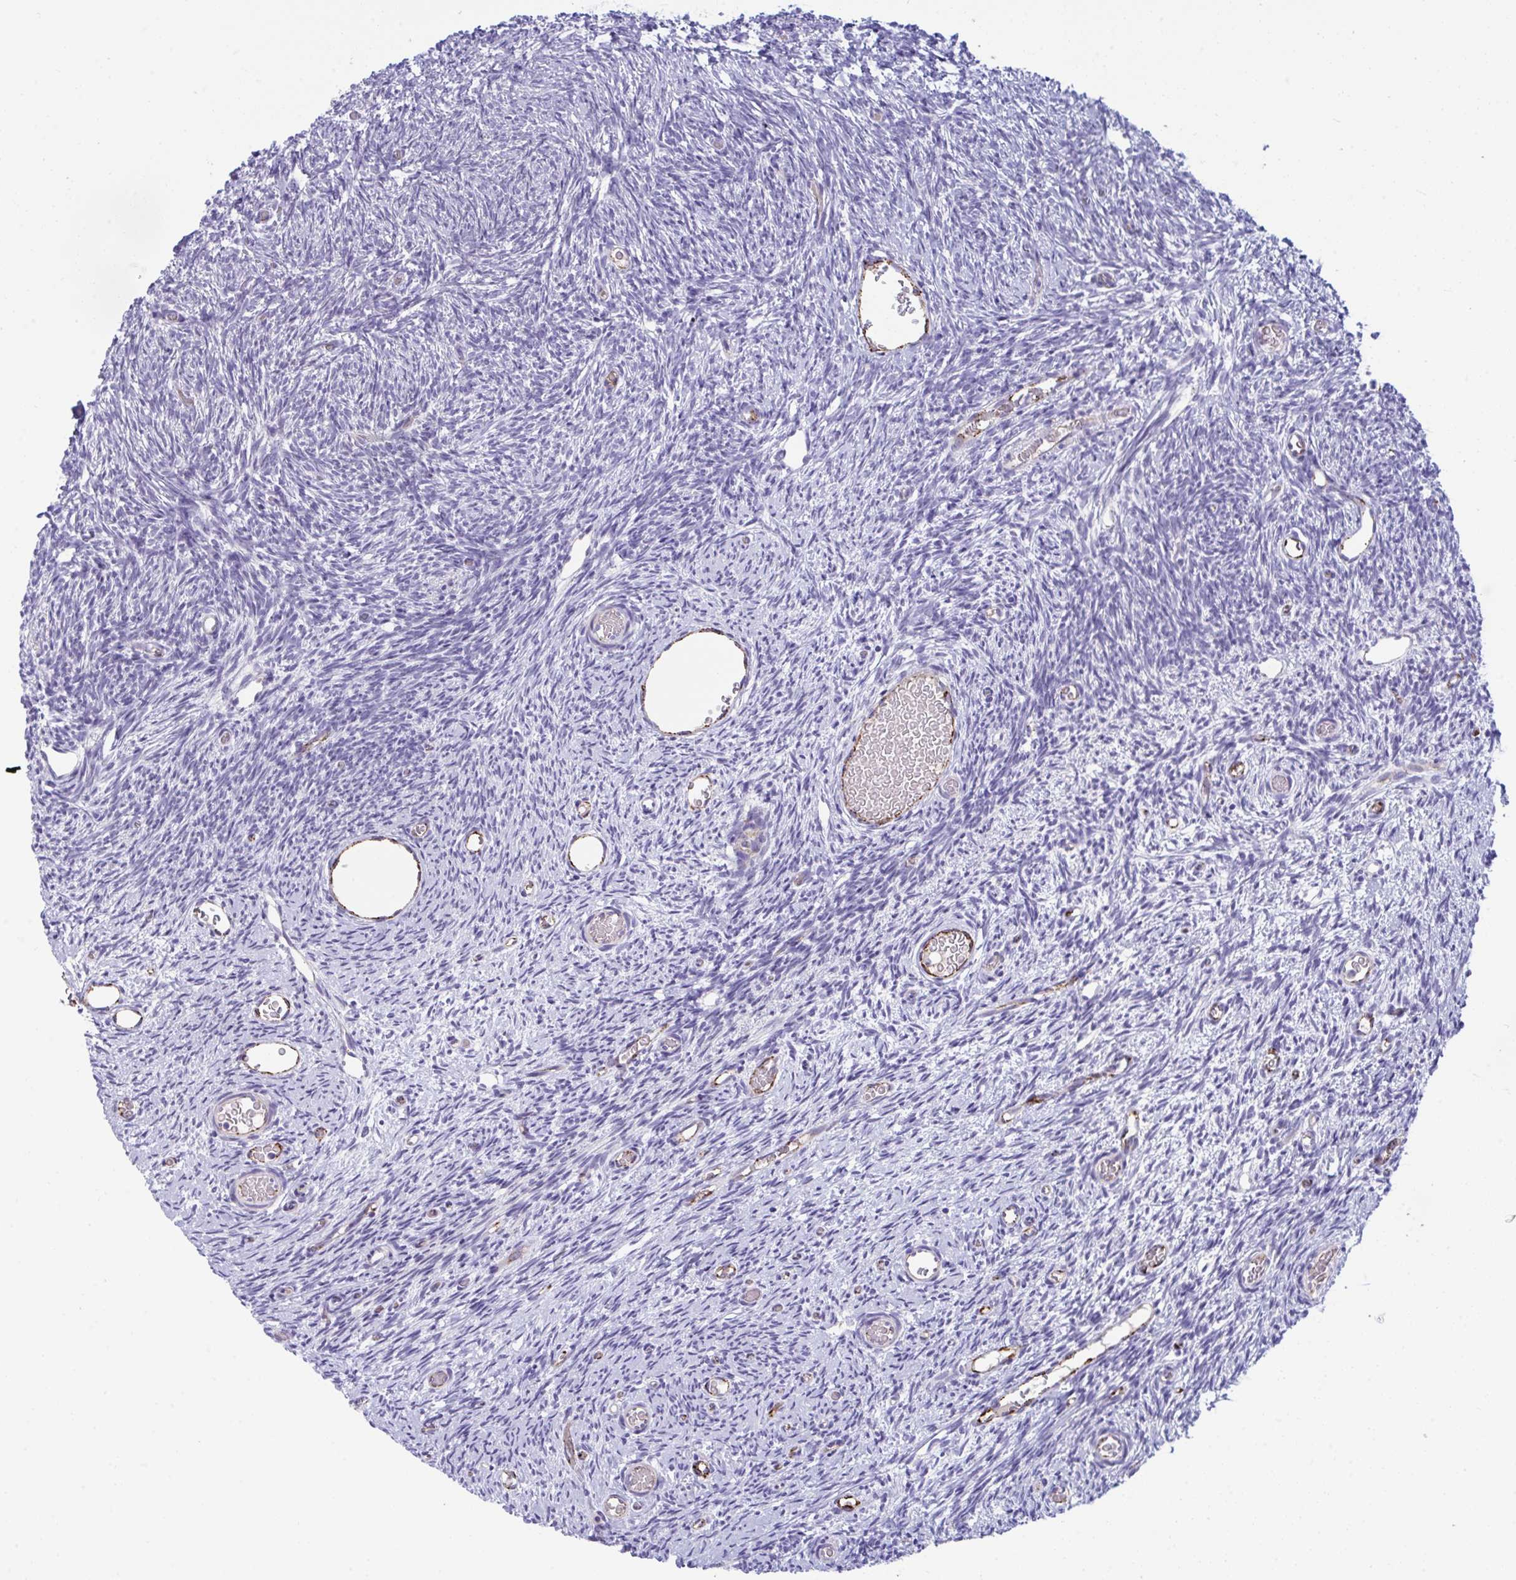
{"staining": {"intensity": "negative", "quantity": "none", "location": "none"}, "tissue": "ovary", "cell_type": "Ovarian stroma cells", "image_type": "normal", "snomed": [{"axis": "morphology", "description": "Normal tissue, NOS"}, {"axis": "topography", "description": "Ovary"}], "caption": "This is an immunohistochemistry (IHC) photomicrograph of normal ovary. There is no expression in ovarian stroma cells.", "gene": "TOR1AIP2", "patient": {"sex": "female", "age": 39}}